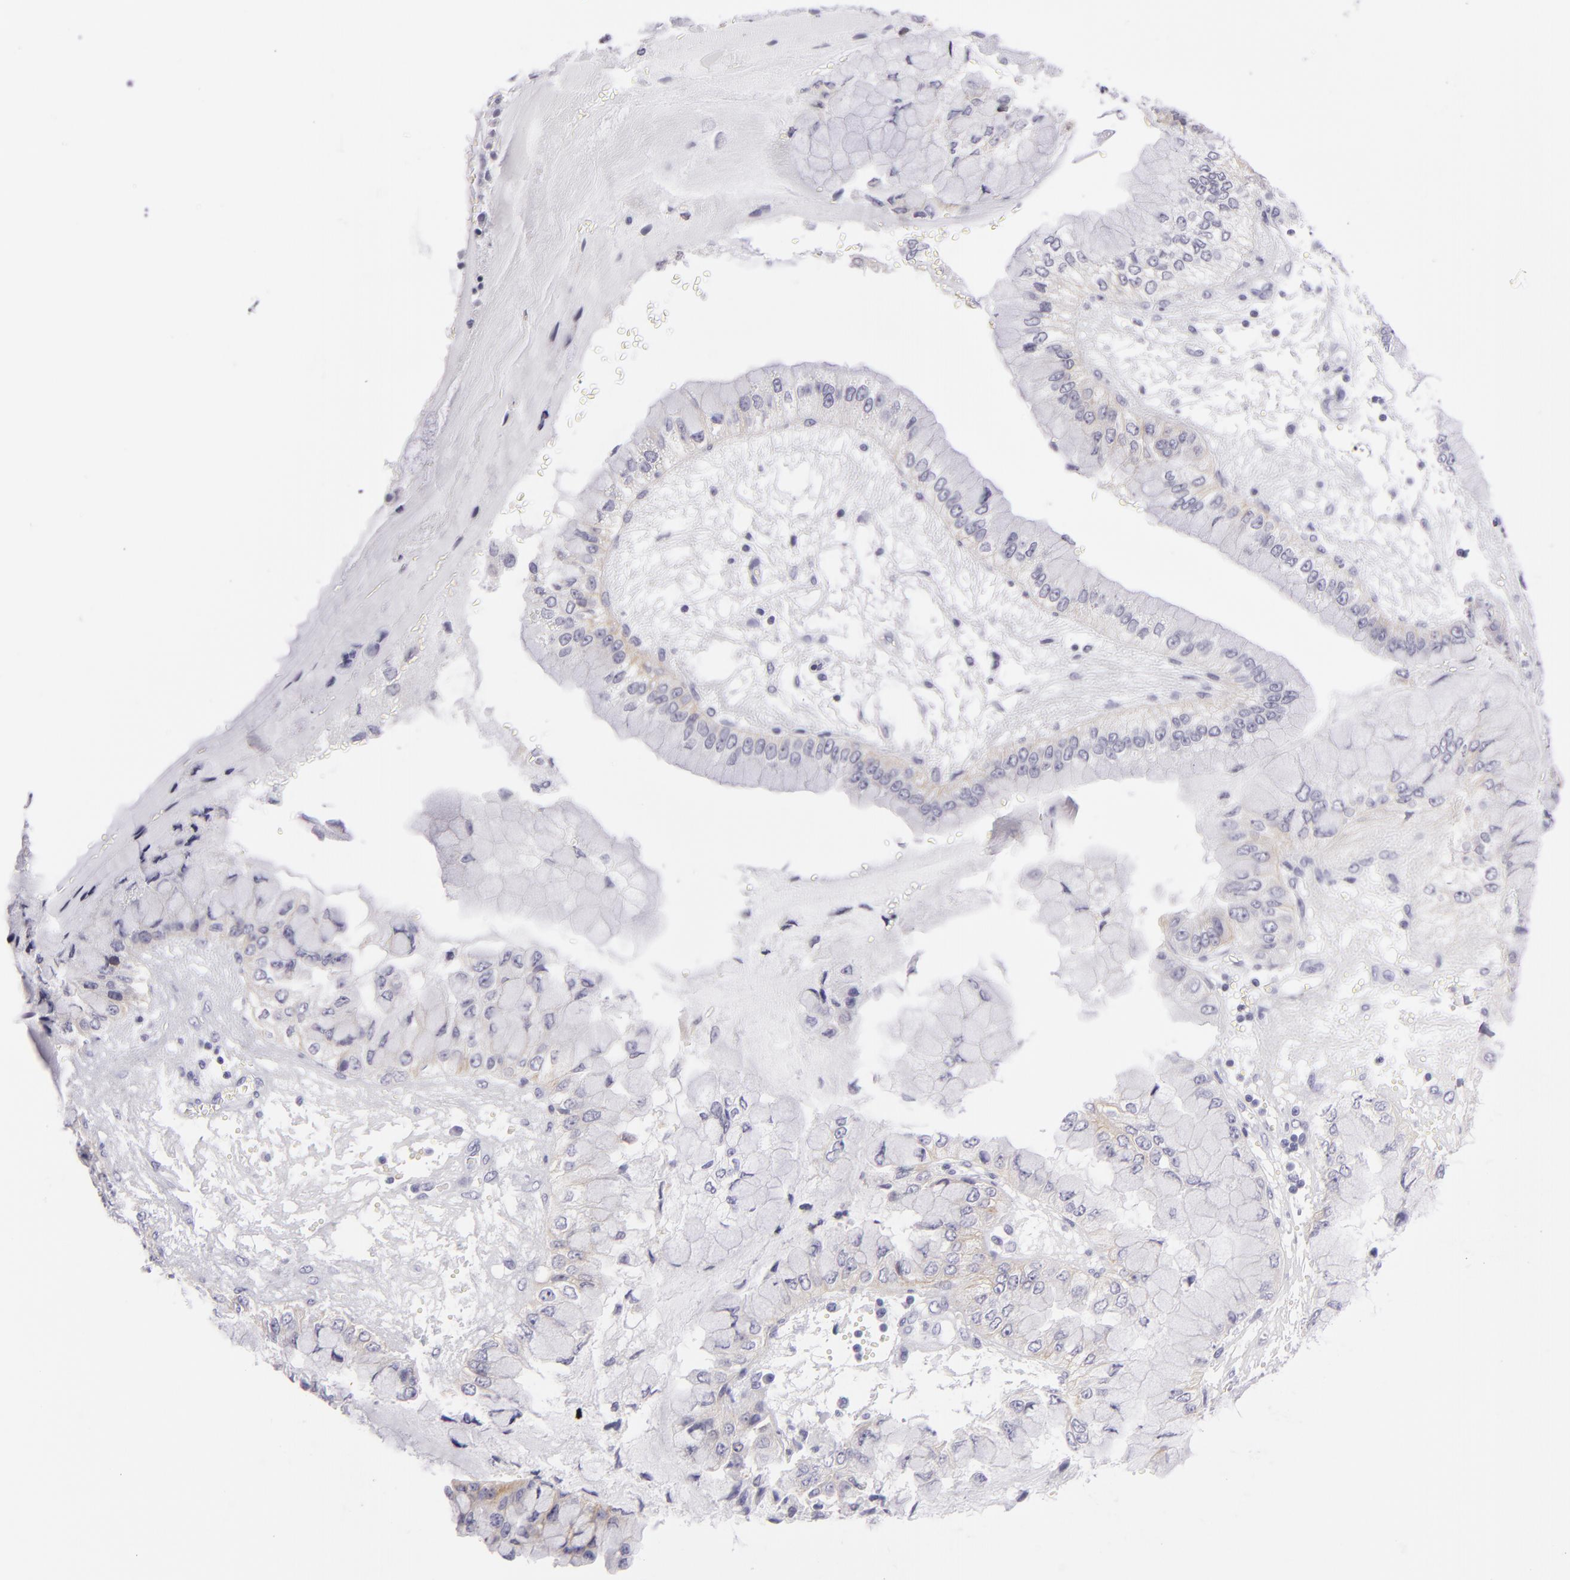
{"staining": {"intensity": "negative", "quantity": "none", "location": "none"}, "tissue": "liver cancer", "cell_type": "Tumor cells", "image_type": "cancer", "snomed": [{"axis": "morphology", "description": "Cholangiocarcinoma"}, {"axis": "topography", "description": "Liver"}], "caption": "Immunohistochemistry of cholangiocarcinoma (liver) shows no expression in tumor cells. (Stains: DAB IHC with hematoxylin counter stain, Microscopy: brightfield microscopy at high magnification).", "gene": "DLG4", "patient": {"sex": "female", "age": 79}}